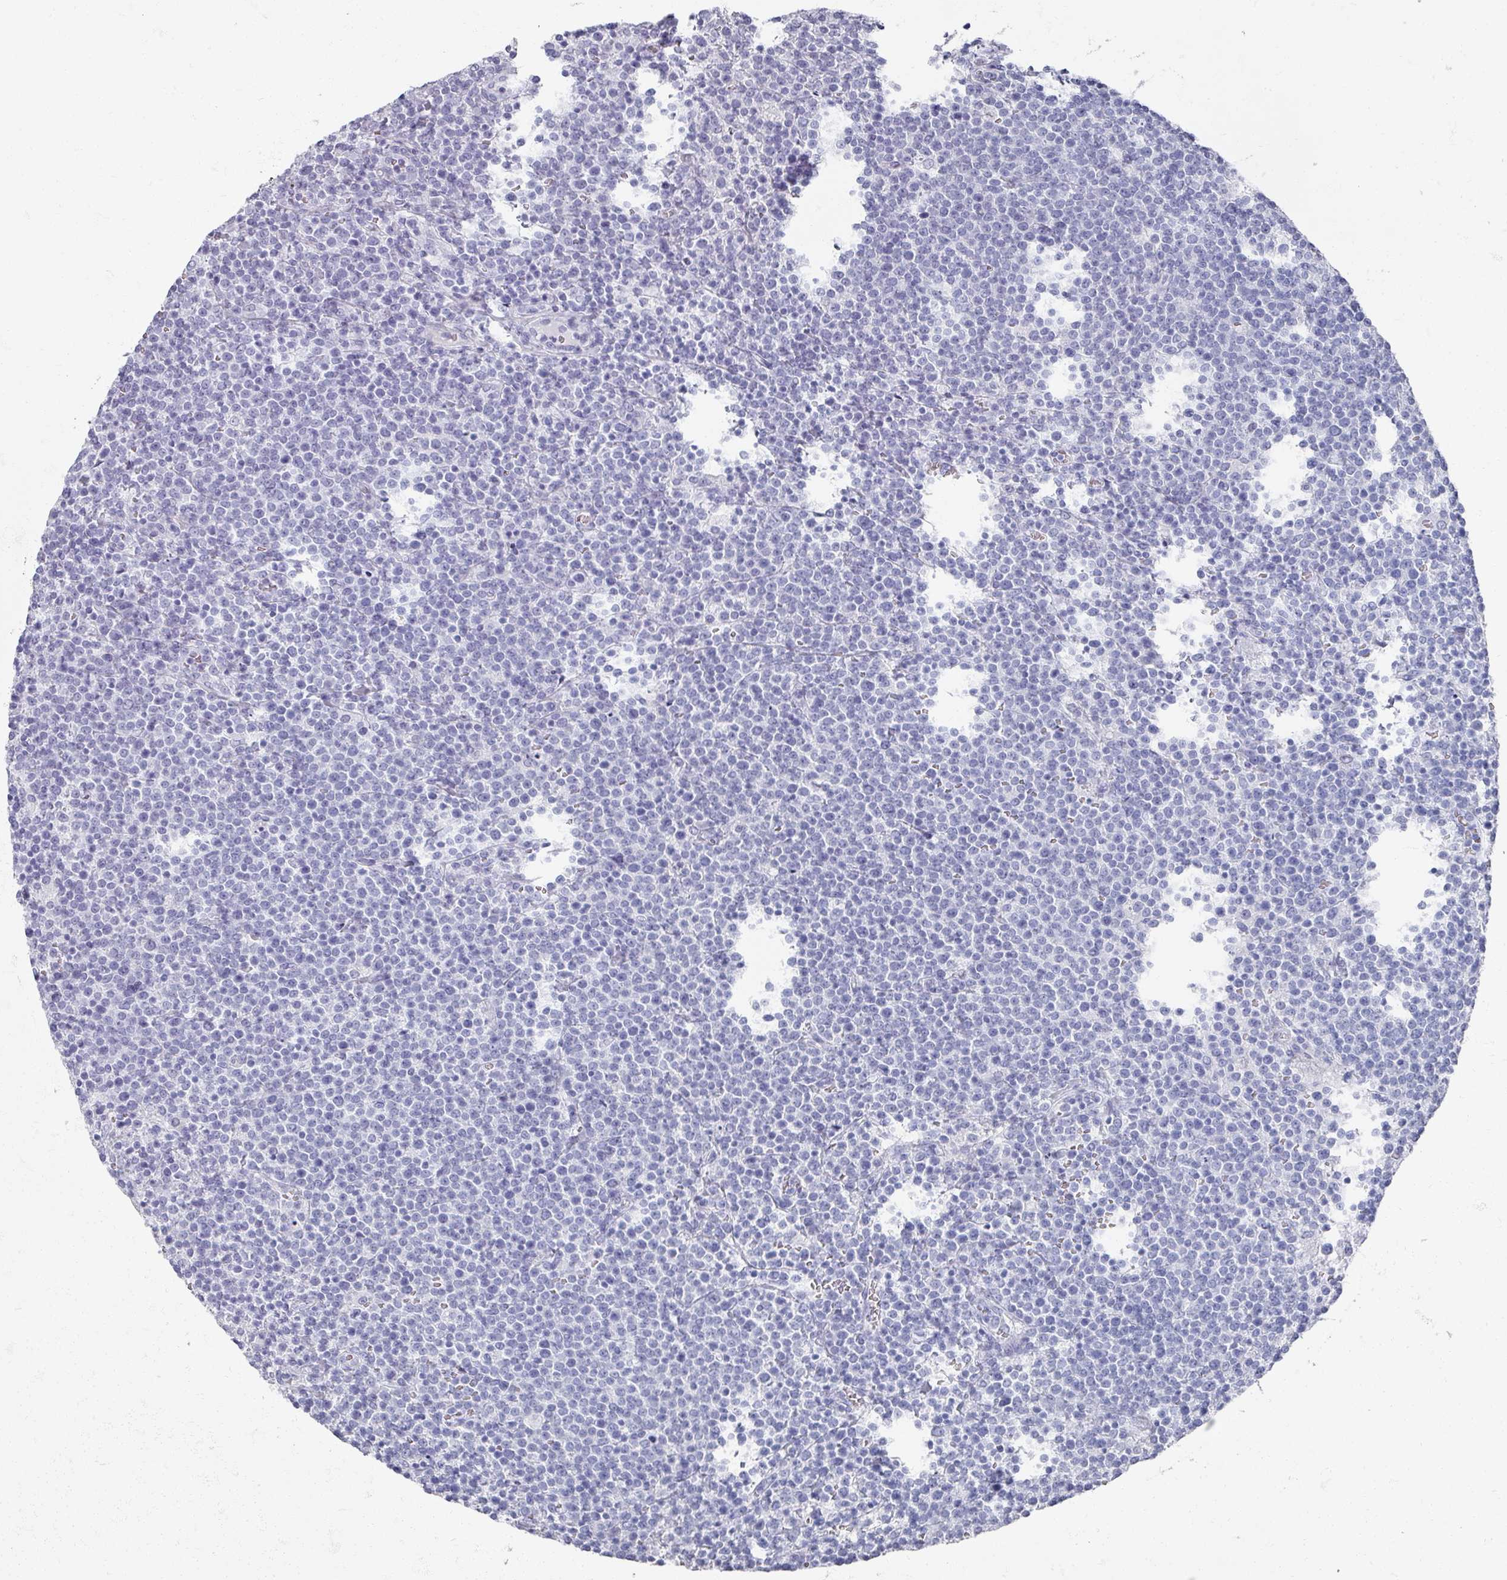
{"staining": {"intensity": "negative", "quantity": "none", "location": "none"}, "tissue": "lymphoma", "cell_type": "Tumor cells", "image_type": "cancer", "snomed": [{"axis": "morphology", "description": "Malignant lymphoma, non-Hodgkin's type, High grade"}, {"axis": "topography", "description": "Lymph node"}], "caption": "DAB immunohistochemical staining of malignant lymphoma, non-Hodgkin's type (high-grade) displays no significant positivity in tumor cells.", "gene": "OMG", "patient": {"sex": "male", "age": 61}}